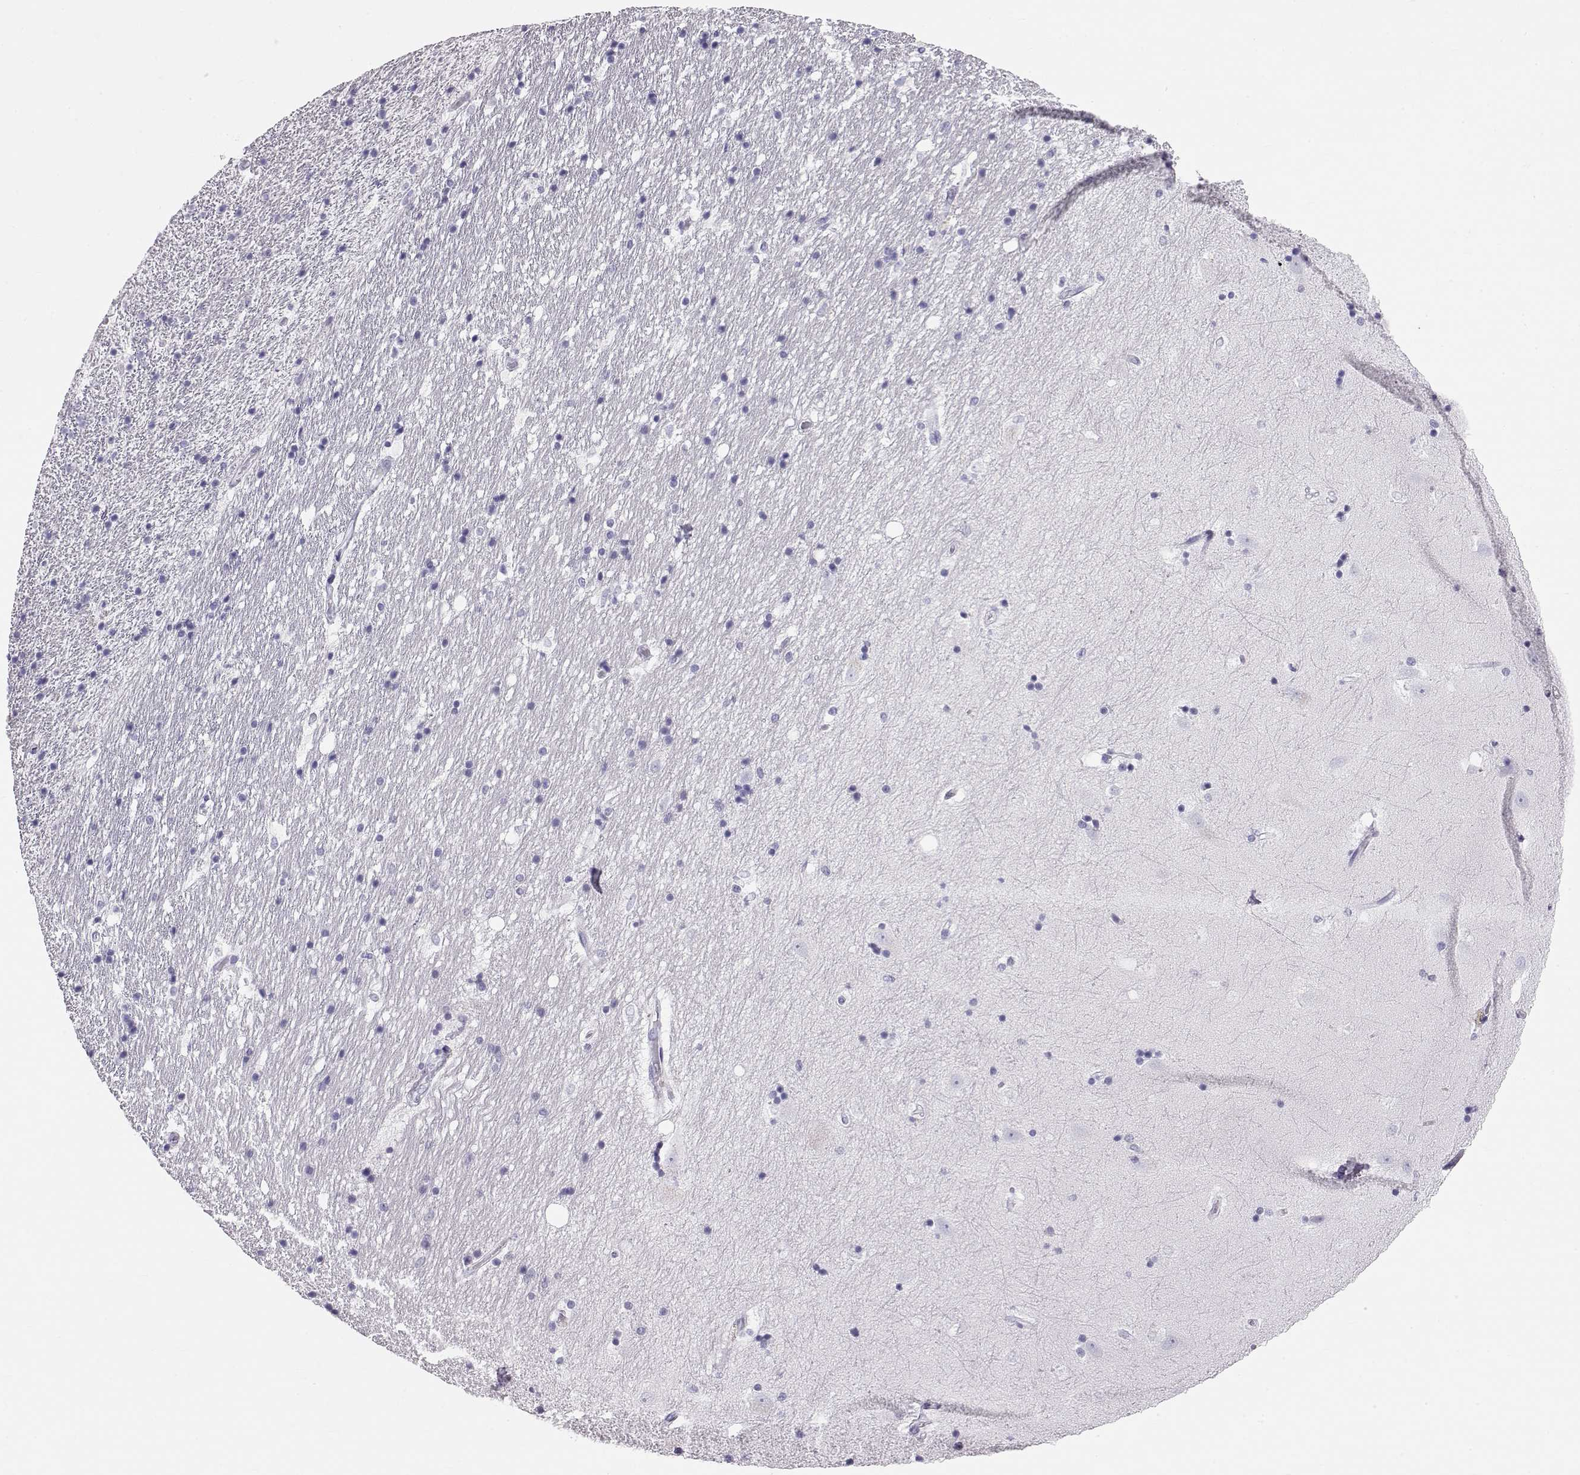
{"staining": {"intensity": "negative", "quantity": "none", "location": "none"}, "tissue": "hippocampus", "cell_type": "Glial cells", "image_type": "normal", "snomed": [{"axis": "morphology", "description": "Normal tissue, NOS"}, {"axis": "topography", "description": "Hippocampus"}], "caption": "Glial cells are negative for protein expression in normal human hippocampus. (DAB (3,3'-diaminobenzidine) immunohistochemistry (IHC) visualized using brightfield microscopy, high magnification).", "gene": "RD3", "patient": {"sex": "male", "age": 49}}